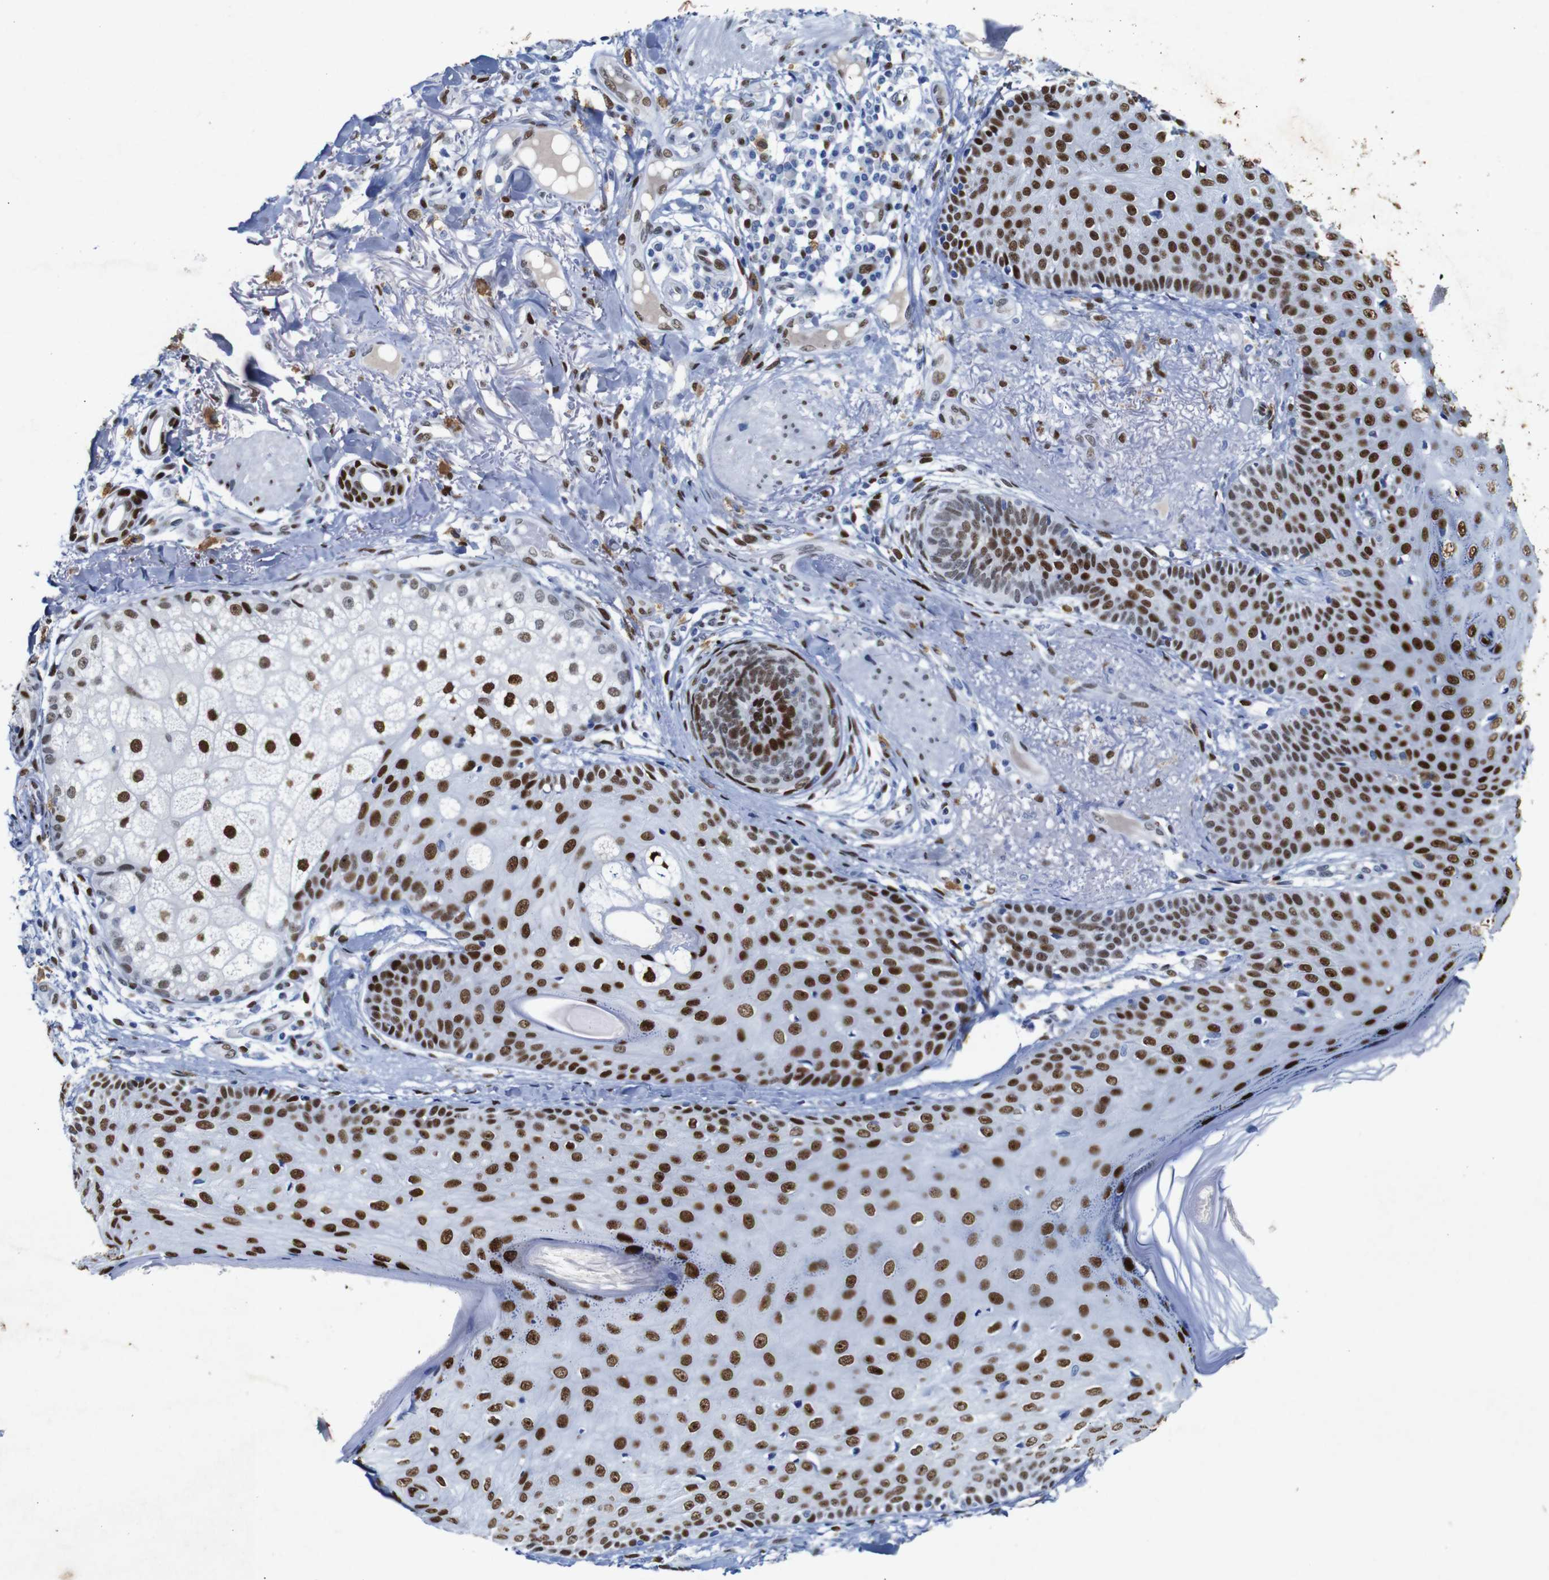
{"staining": {"intensity": "strong", "quantity": ">75%", "location": "nuclear"}, "tissue": "skin cancer", "cell_type": "Tumor cells", "image_type": "cancer", "snomed": [{"axis": "morphology", "description": "Normal tissue, NOS"}, {"axis": "morphology", "description": "Basal cell carcinoma"}, {"axis": "topography", "description": "Skin"}], "caption": "Protein expression analysis of human skin basal cell carcinoma reveals strong nuclear expression in approximately >75% of tumor cells.", "gene": "FOSL2", "patient": {"sex": "male", "age": 52}}